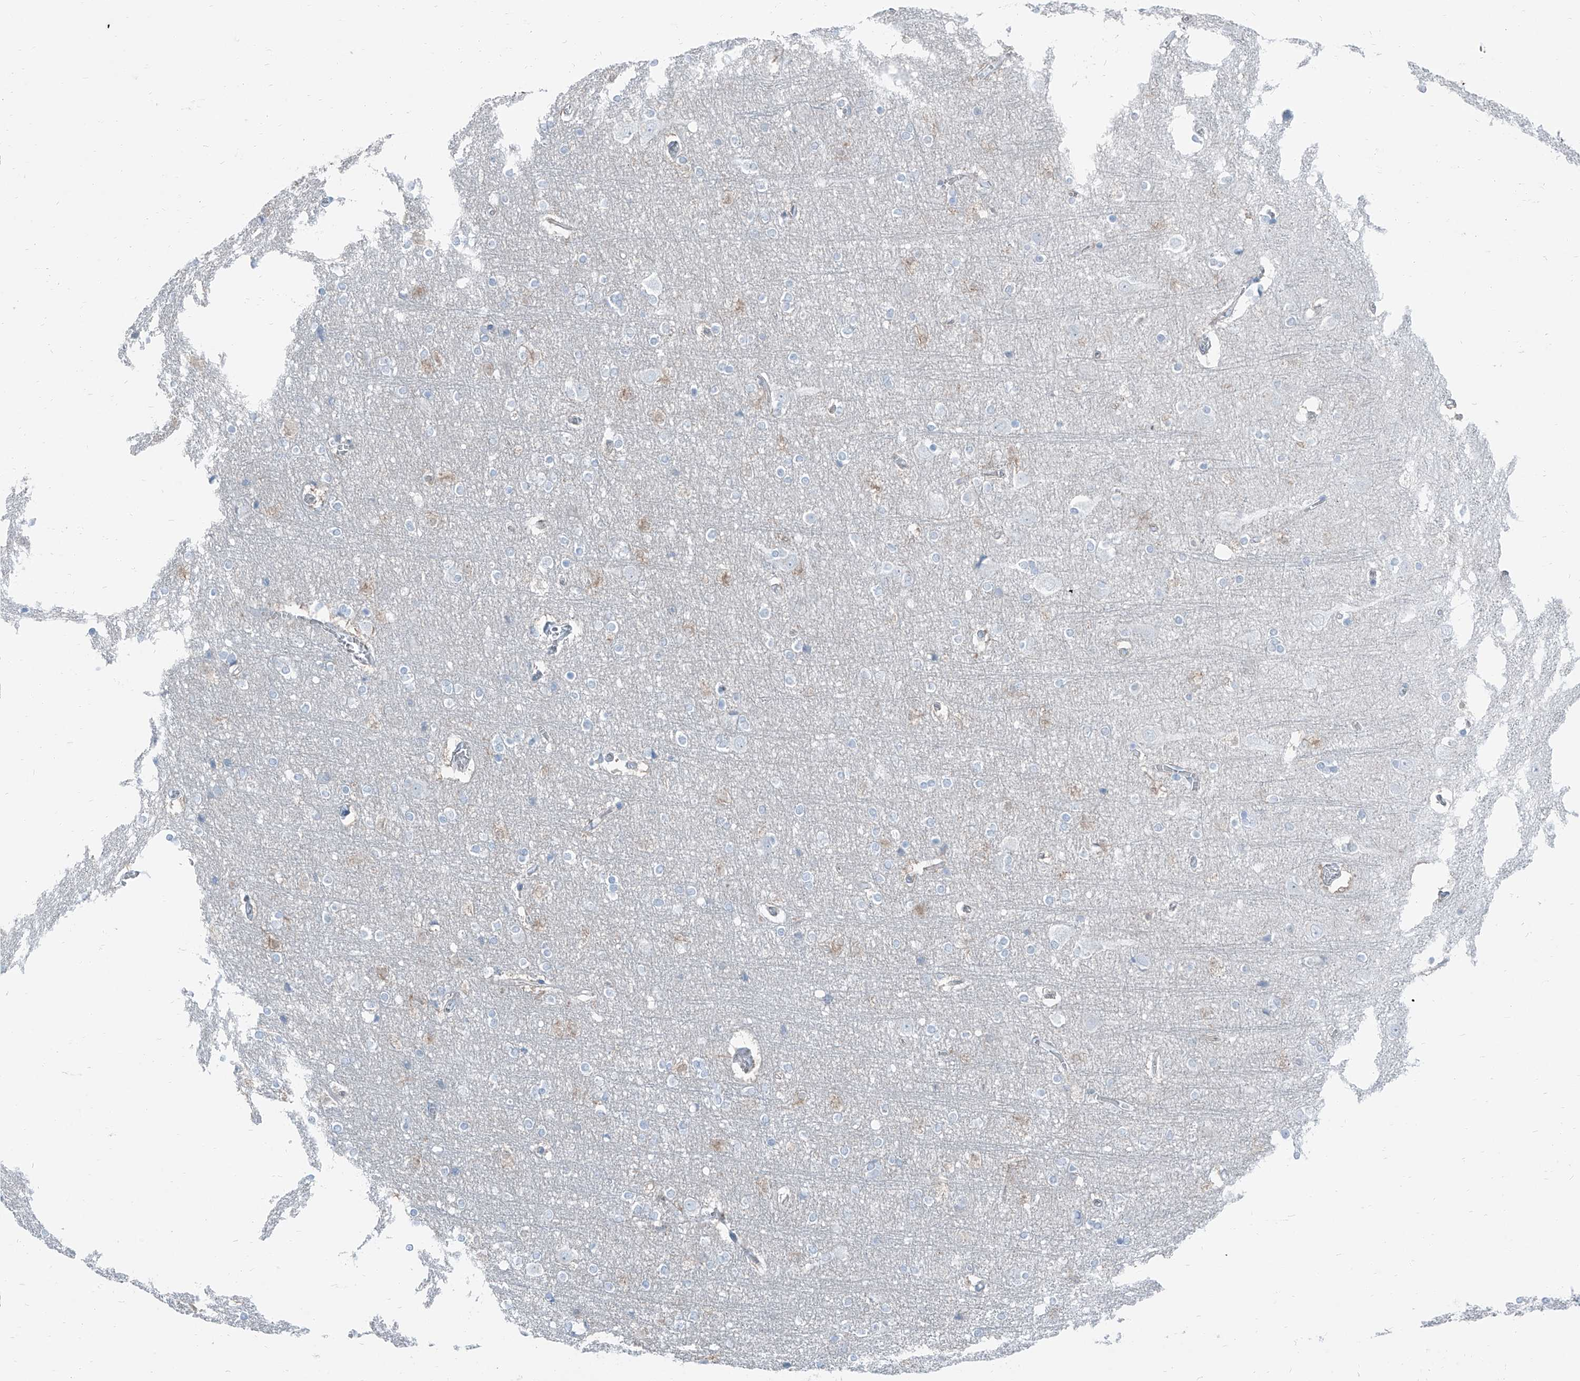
{"staining": {"intensity": "negative", "quantity": "none", "location": "none"}, "tissue": "cerebral cortex", "cell_type": "Endothelial cells", "image_type": "normal", "snomed": [{"axis": "morphology", "description": "Normal tissue, NOS"}, {"axis": "topography", "description": "Cerebral cortex"}], "caption": "This is an immunohistochemistry micrograph of unremarkable human cerebral cortex. There is no staining in endothelial cells.", "gene": "RGN", "patient": {"sex": "male", "age": 54}}